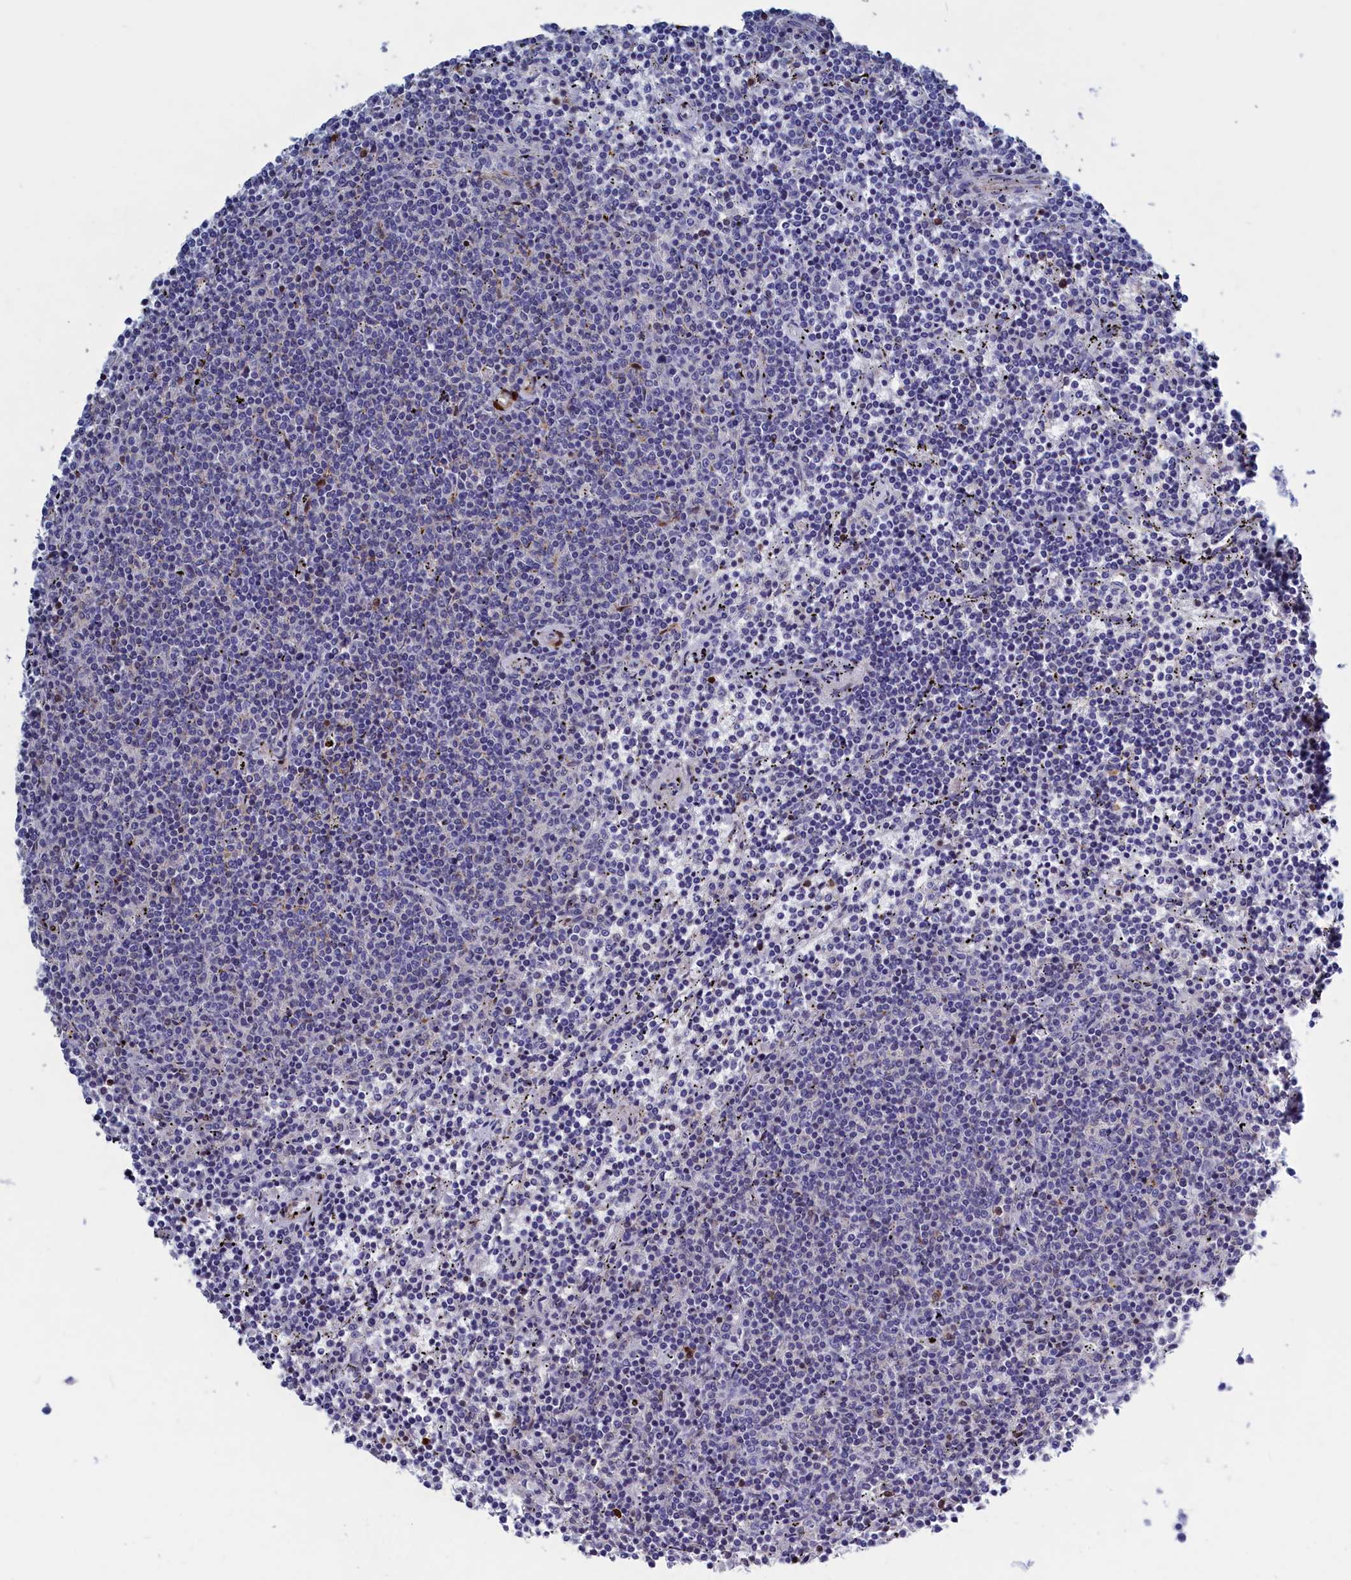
{"staining": {"intensity": "negative", "quantity": "none", "location": "none"}, "tissue": "lymphoma", "cell_type": "Tumor cells", "image_type": "cancer", "snomed": [{"axis": "morphology", "description": "Malignant lymphoma, non-Hodgkin's type, Low grade"}, {"axis": "topography", "description": "Spleen"}], "caption": "This histopathology image is of malignant lymphoma, non-Hodgkin's type (low-grade) stained with immunohistochemistry to label a protein in brown with the nuclei are counter-stained blue. There is no staining in tumor cells.", "gene": "CRIP1", "patient": {"sex": "female", "age": 50}}